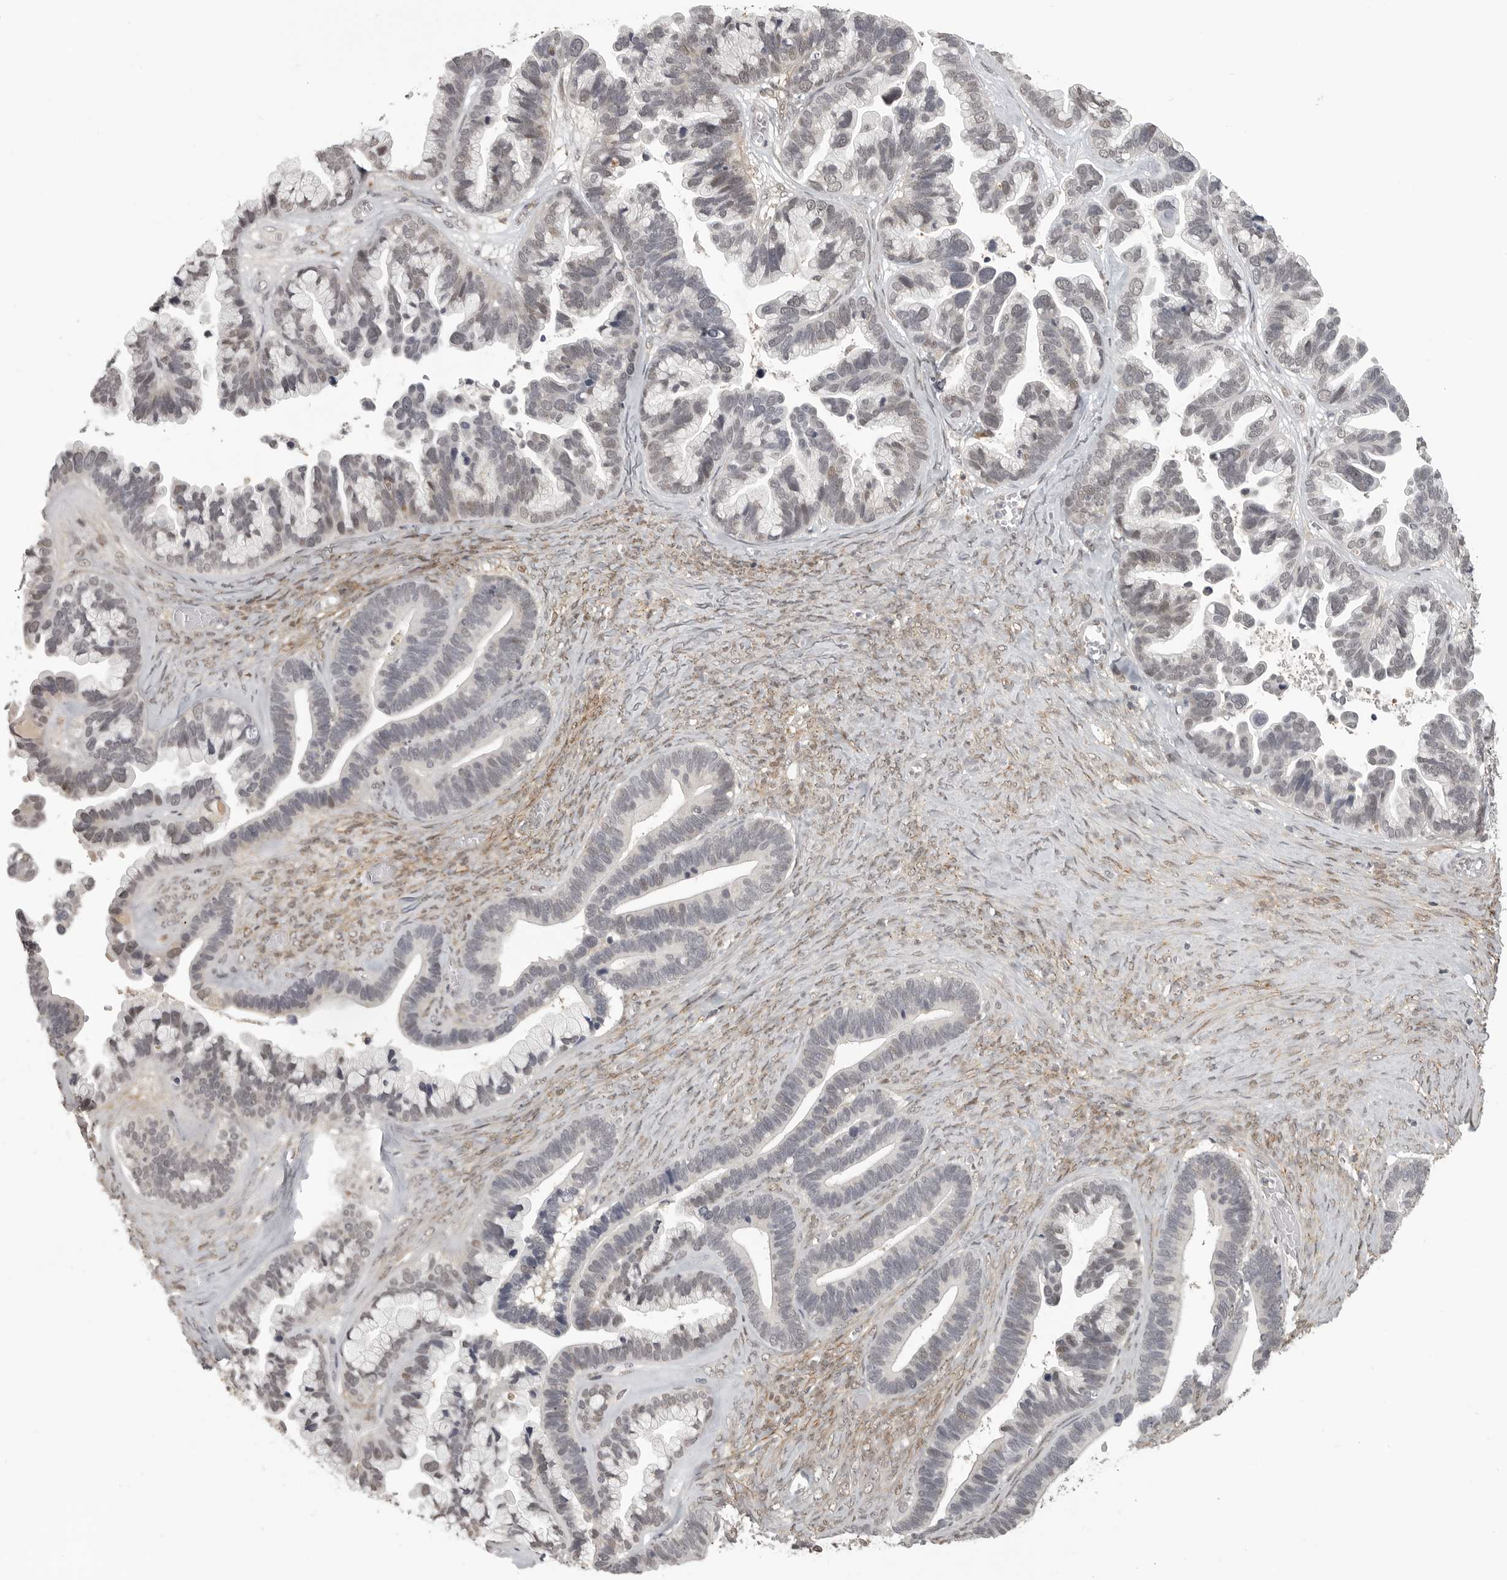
{"staining": {"intensity": "negative", "quantity": "none", "location": "none"}, "tissue": "ovarian cancer", "cell_type": "Tumor cells", "image_type": "cancer", "snomed": [{"axis": "morphology", "description": "Cystadenocarcinoma, serous, NOS"}, {"axis": "topography", "description": "Ovary"}], "caption": "Immunohistochemical staining of human ovarian cancer reveals no significant staining in tumor cells. Brightfield microscopy of immunohistochemistry stained with DAB (3,3'-diaminobenzidine) (brown) and hematoxylin (blue), captured at high magnification.", "gene": "UROD", "patient": {"sex": "female", "age": 56}}